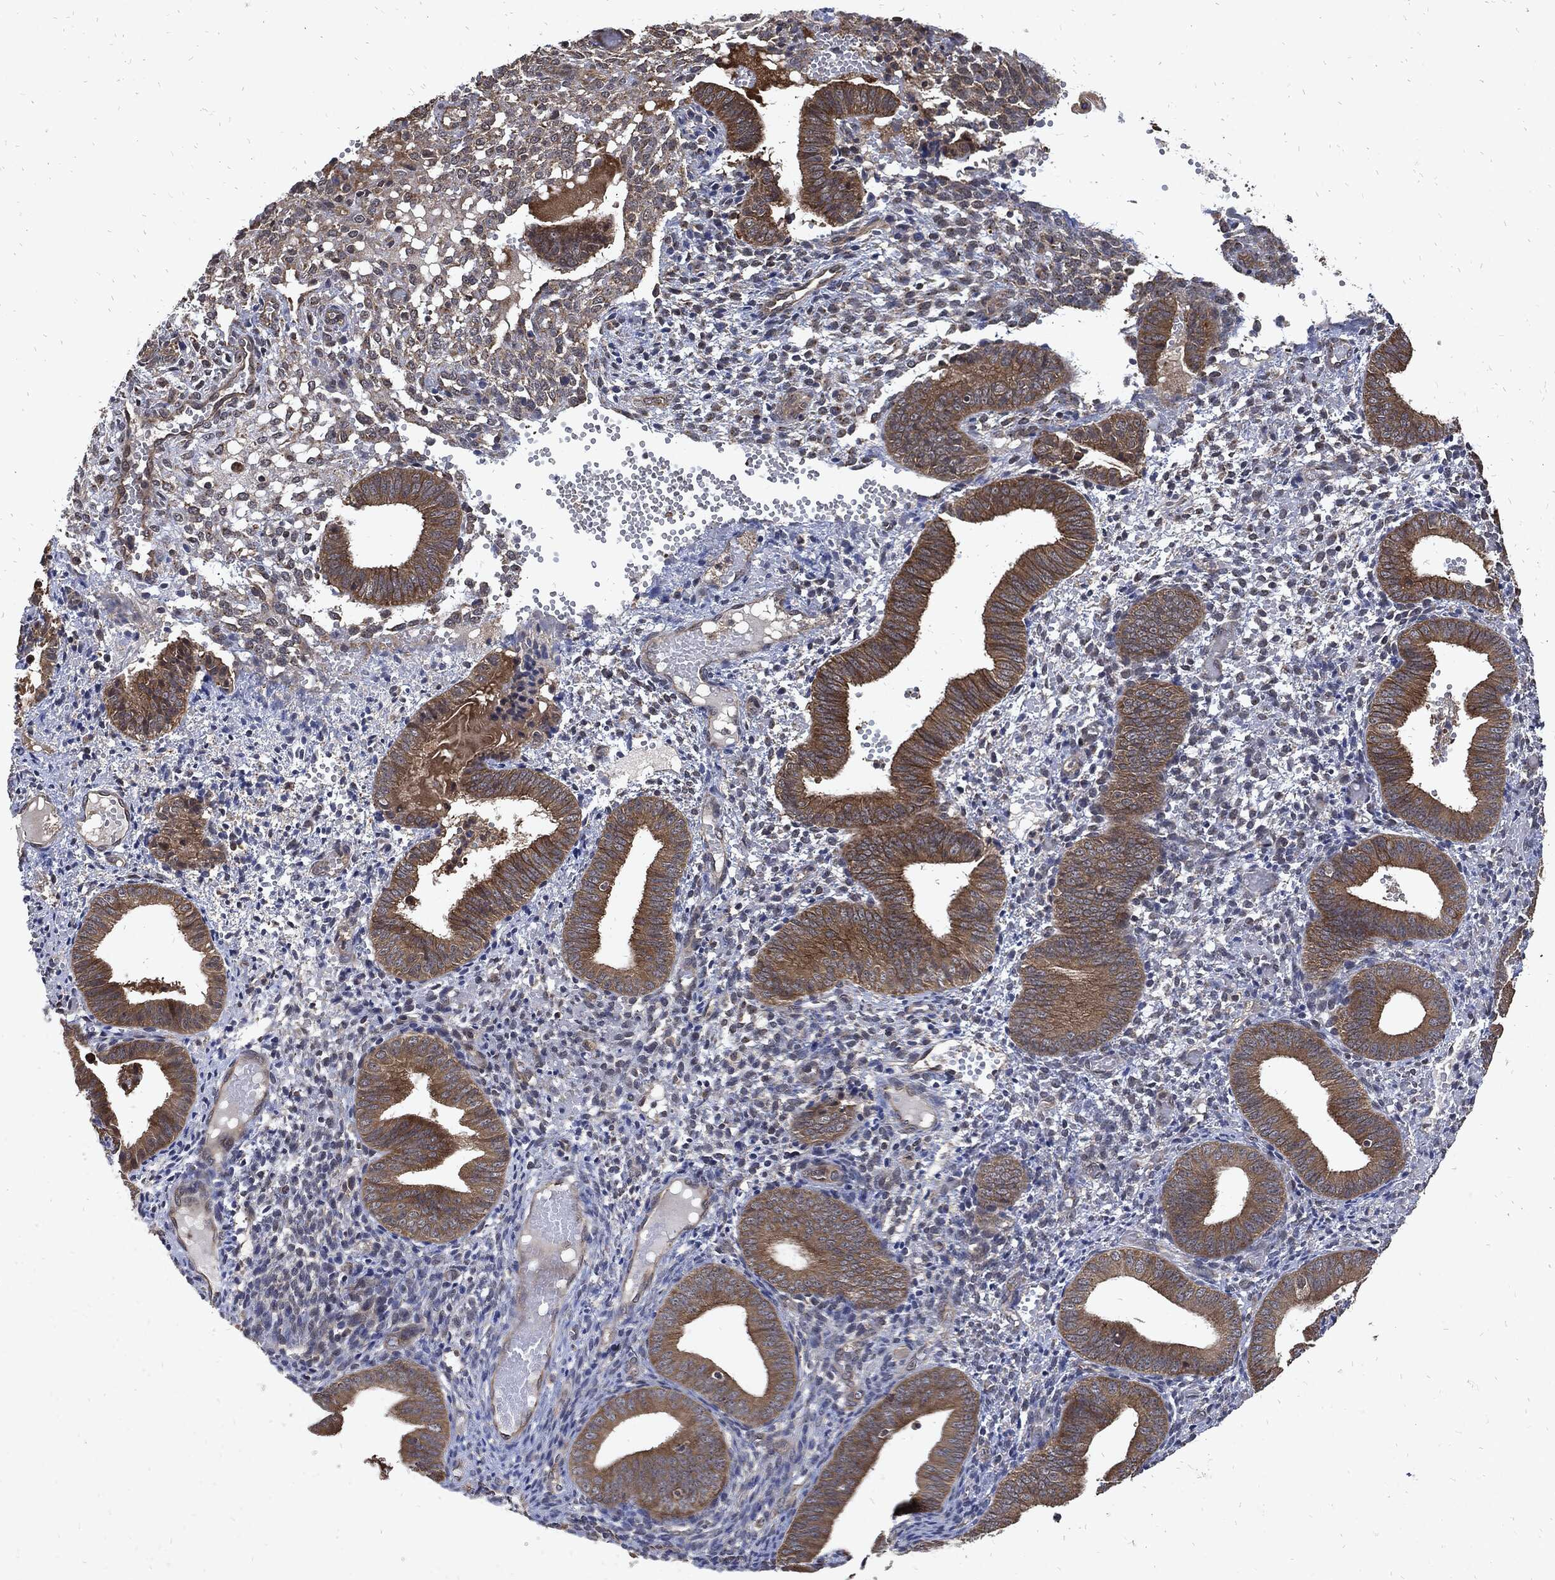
{"staining": {"intensity": "negative", "quantity": "none", "location": "none"}, "tissue": "endometrium", "cell_type": "Cells in endometrial stroma", "image_type": "normal", "snomed": [{"axis": "morphology", "description": "Normal tissue, NOS"}, {"axis": "topography", "description": "Endometrium"}], "caption": "This is a image of immunohistochemistry (IHC) staining of benign endometrium, which shows no staining in cells in endometrial stroma.", "gene": "DCTN1", "patient": {"sex": "female", "age": 42}}